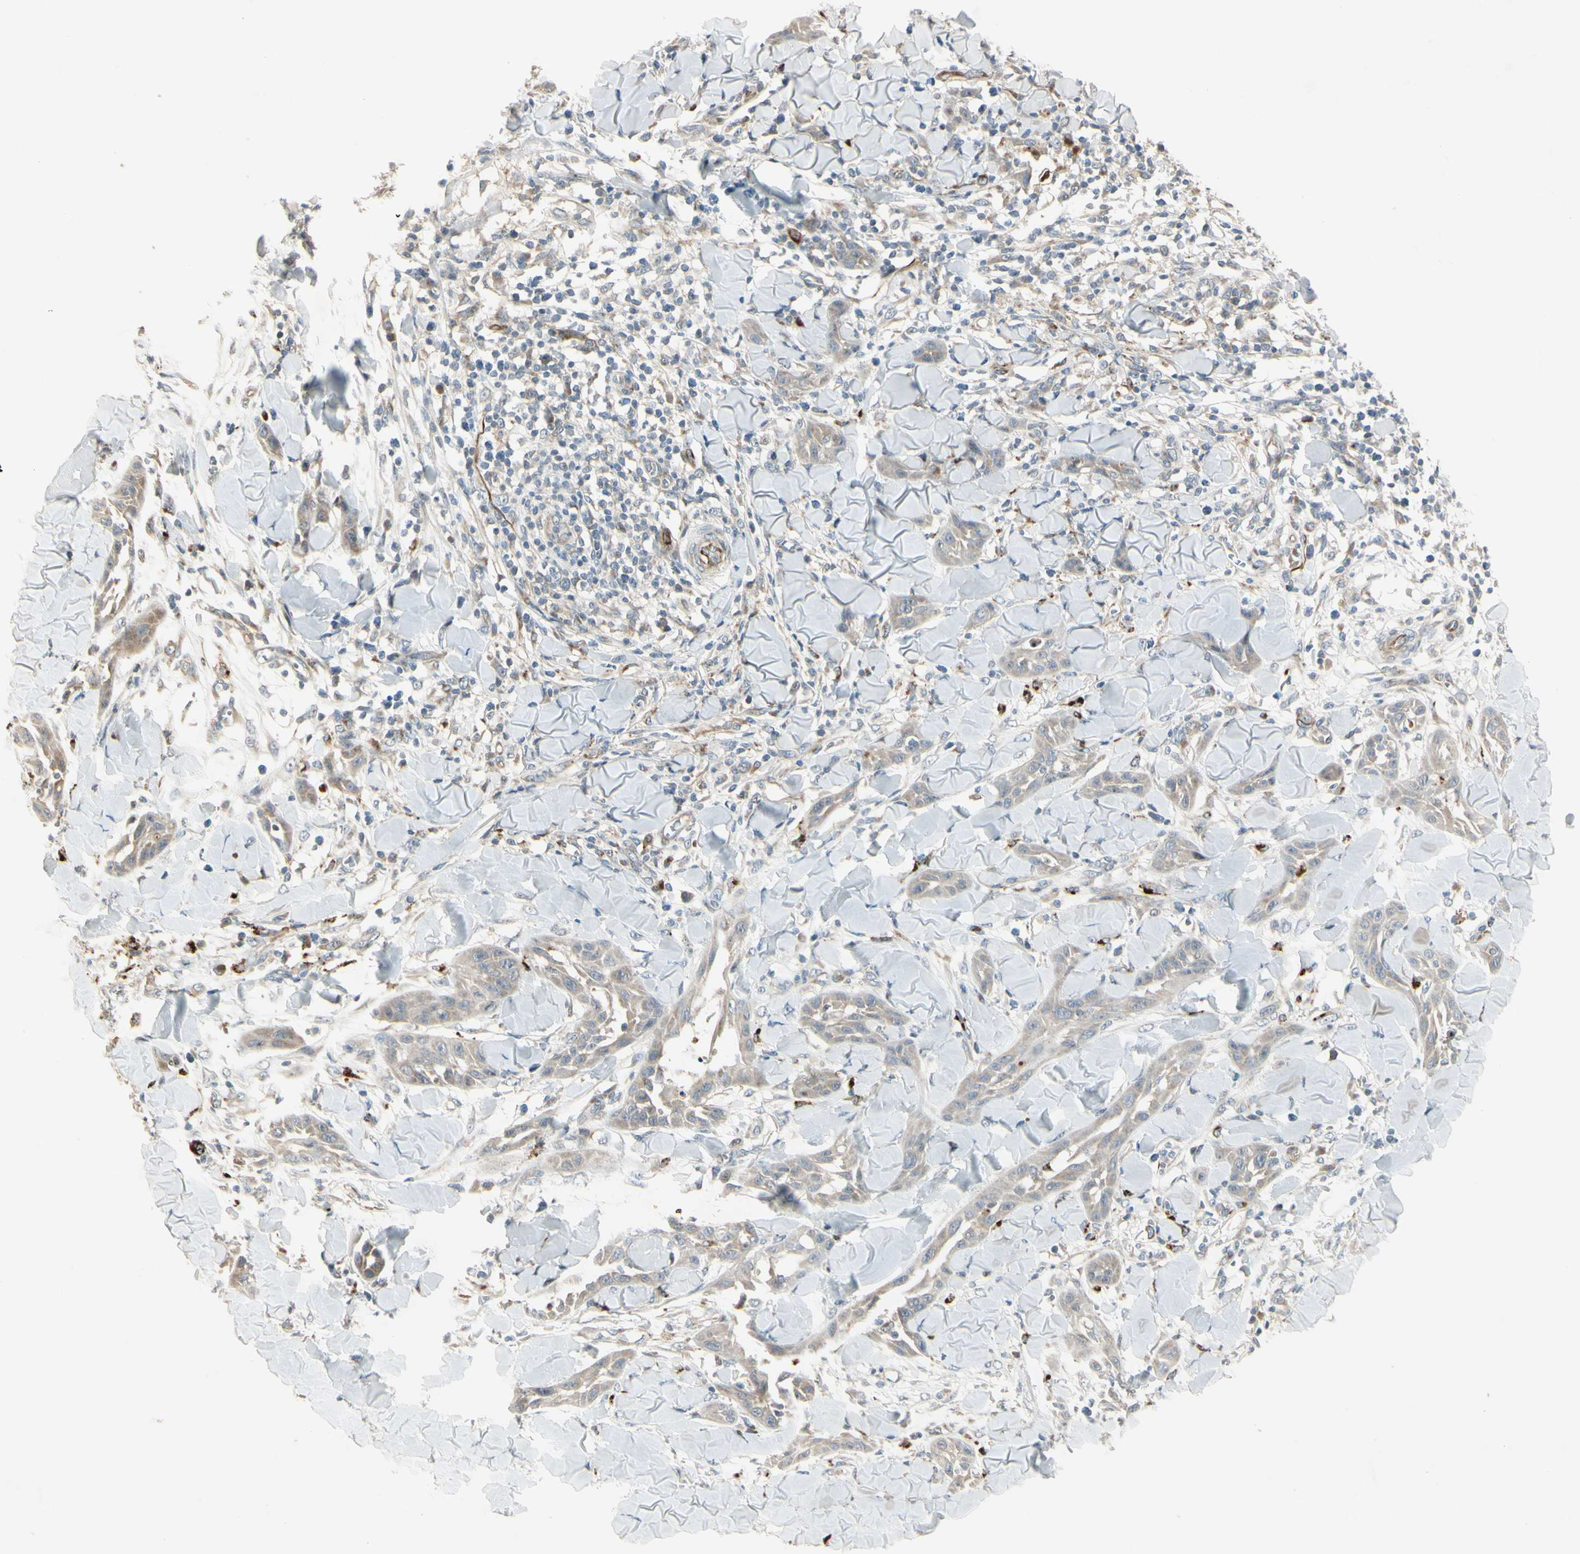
{"staining": {"intensity": "weak", "quantity": "25%-75%", "location": "cytoplasmic/membranous"}, "tissue": "skin cancer", "cell_type": "Tumor cells", "image_type": "cancer", "snomed": [{"axis": "morphology", "description": "Squamous cell carcinoma, NOS"}, {"axis": "topography", "description": "Skin"}], "caption": "IHC image of squamous cell carcinoma (skin) stained for a protein (brown), which demonstrates low levels of weak cytoplasmic/membranous staining in approximately 25%-75% of tumor cells.", "gene": "NDFIP1", "patient": {"sex": "male", "age": 24}}